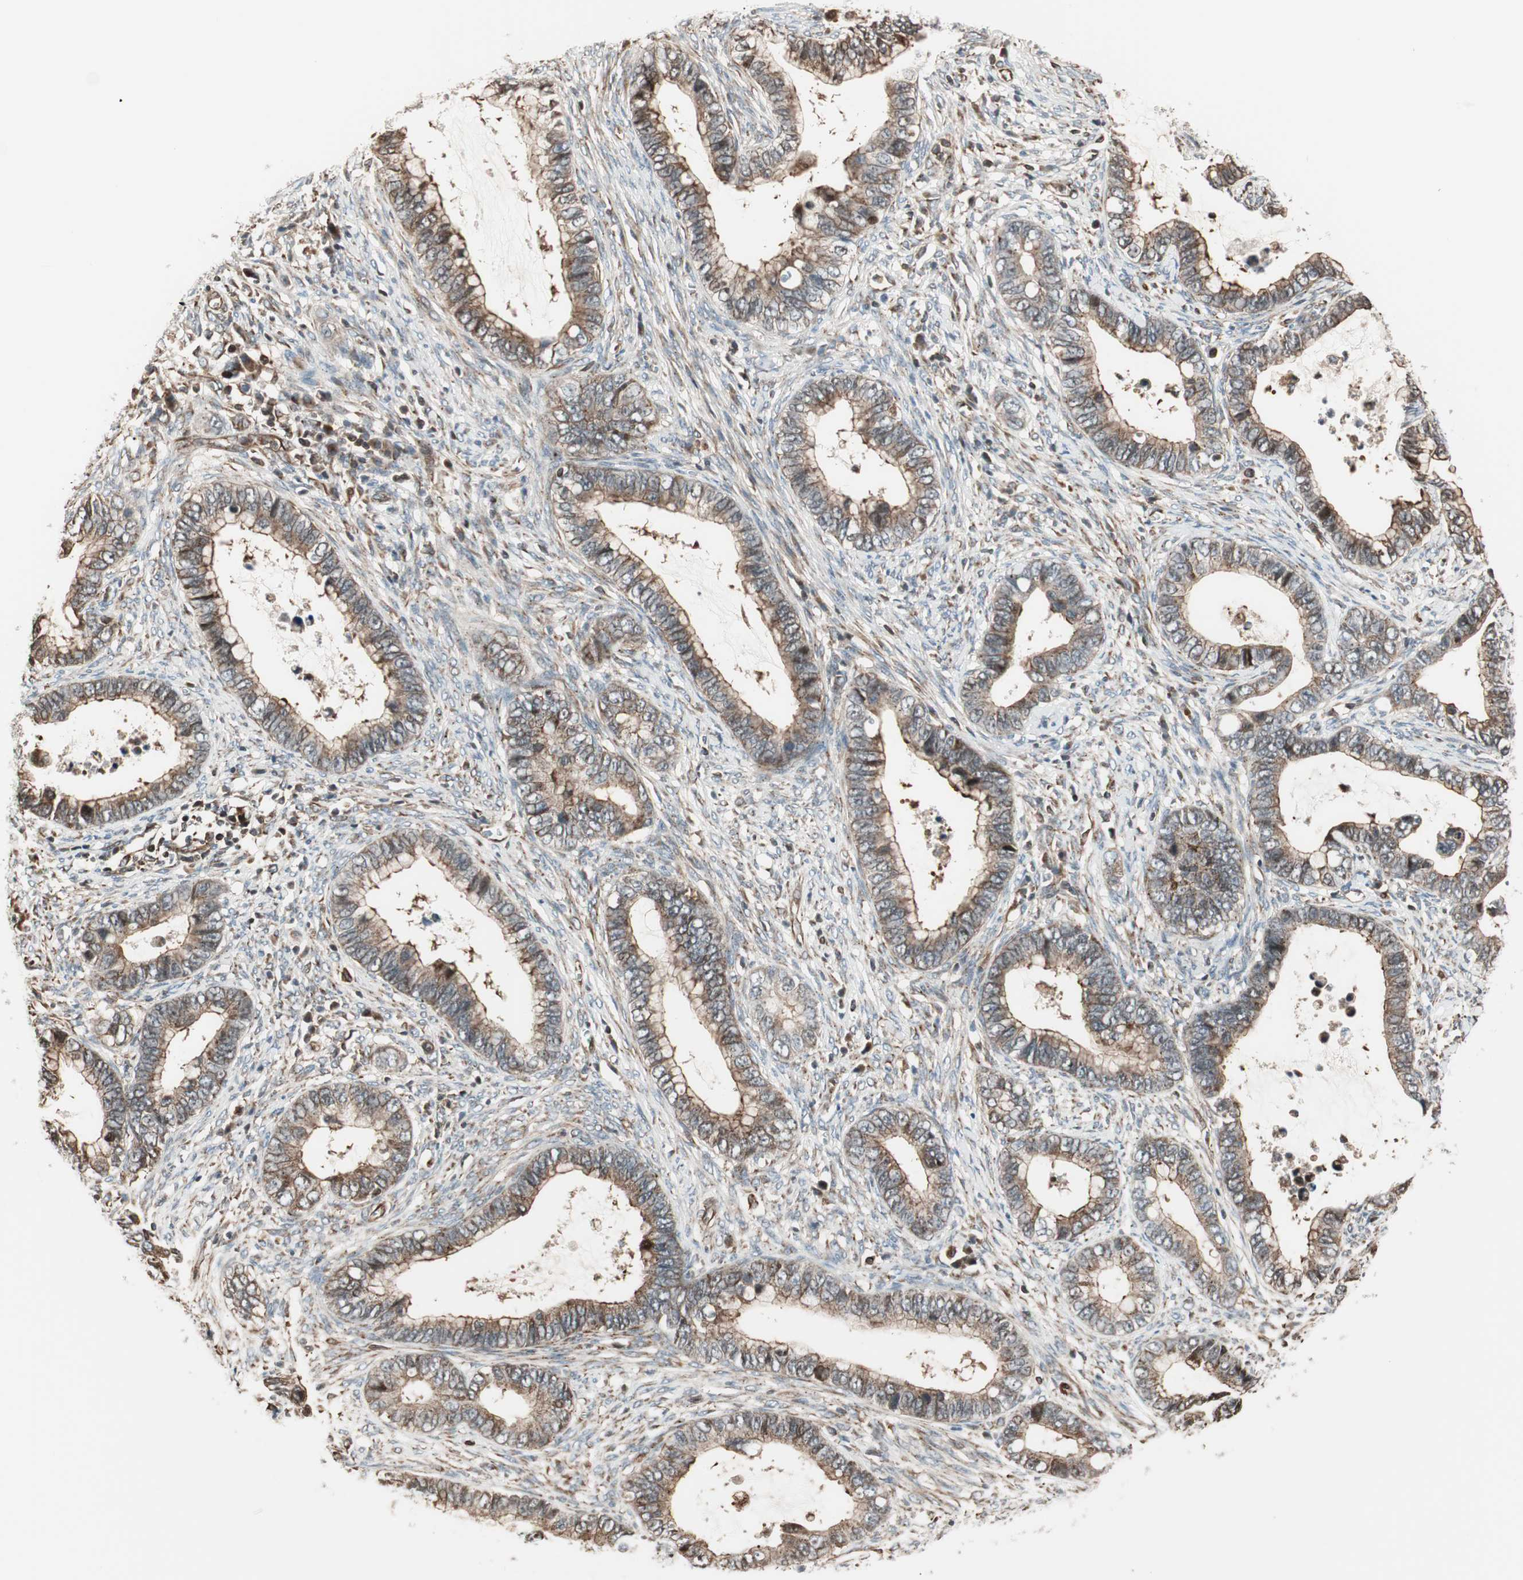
{"staining": {"intensity": "moderate", "quantity": ">75%", "location": "cytoplasmic/membranous"}, "tissue": "cervical cancer", "cell_type": "Tumor cells", "image_type": "cancer", "snomed": [{"axis": "morphology", "description": "Adenocarcinoma, NOS"}, {"axis": "topography", "description": "Cervix"}], "caption": "Immunohistochemistry (IHC) of cervical cancer shows medium levels of moderate cytoplasmic/membranous positivity in approximately >75% of tumor cells. (Brightfield microscopy of DAB IHC at high magnification).", "gene": "MAD2L2", "patient": {"sex": "female", "age": 44}}